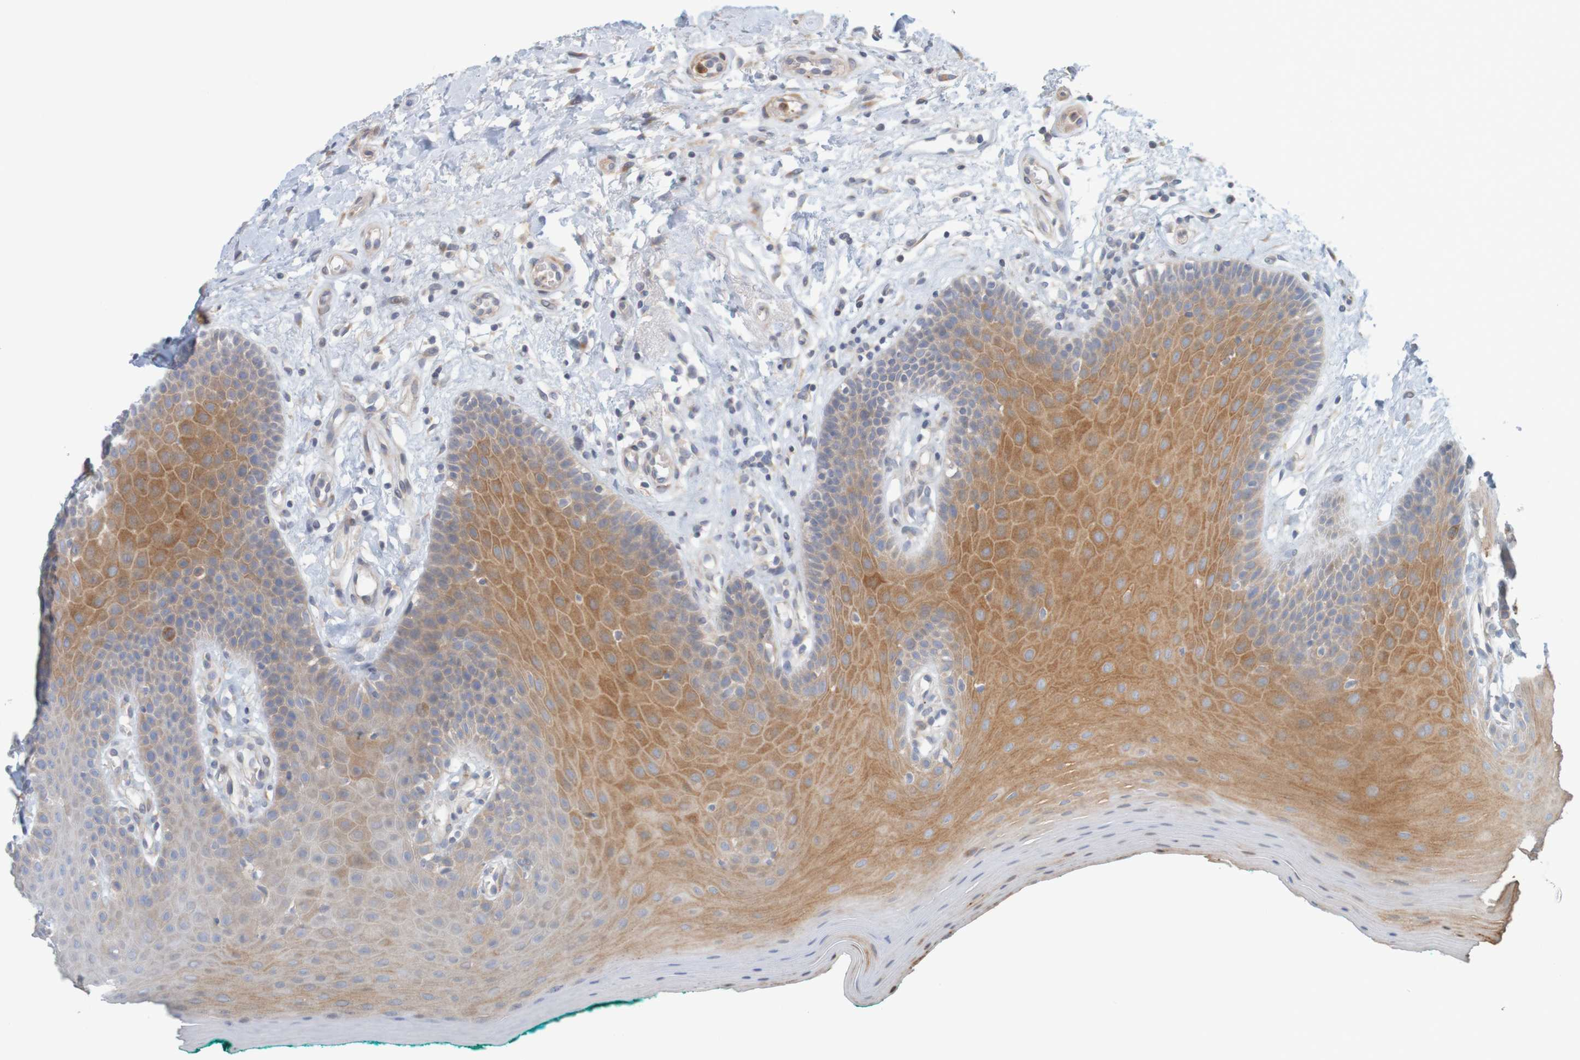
{"staining": {"intensity": "moderate", "quantity": ">75%", "location": "cytoplasmic/membranous"}, "tissue": "oral mucosa", "cell_type": "Squamous epithelial cells", "image_type": "normal", "snomed": [{"axis": "morphology", "description": "Normal tissue, NOS"}, {"axis": "topography", "description": "Skeletal muscle"}, {"axis": "topography", "description": "Oral tissue"}], "caption": "Benign oral mucosa demonstrates moderate cytoplasmic/membranous positivity in about >75% of squamous epithelial cells.", "gene": "KRT23", "patient": {"sex": "male", "age": 58}}